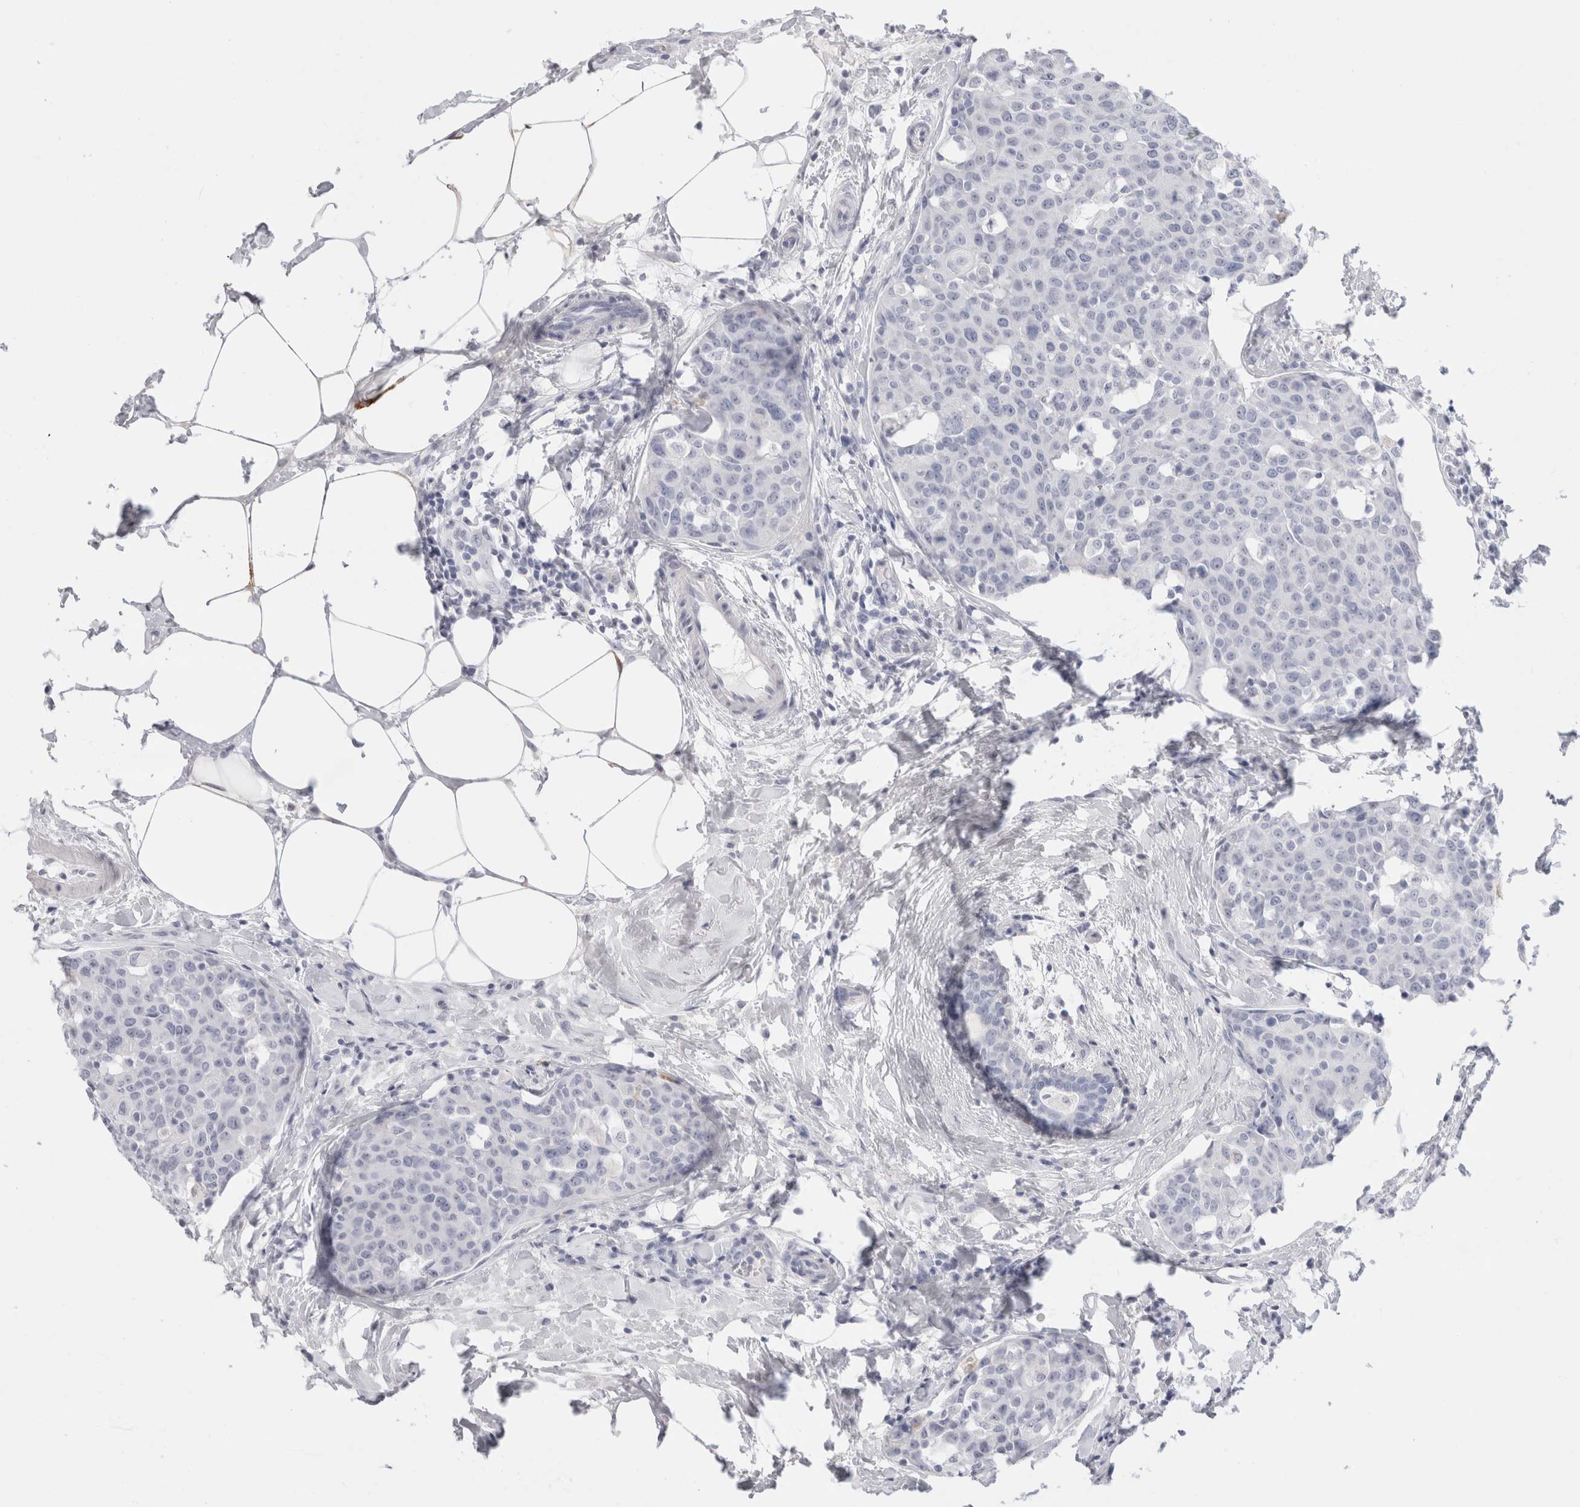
{"staining": {"intensity": "negative", "quantity": "none", "location": "none"}, "tissue": "breast cancer", "cell_type": "Tumor cells", "image_type": "cancer", "snomed": [{"axis": "morphology", "description": "Normal tissue, NOS"}, {"axis": "morphology", "description": "Duct carcinoma"}, {"axis": "topography", "description": "Breast"}], "caption": "Protein analysis of invasive ductal carcinoma (breast) displays no significant expression in tumor cells. The staining is performed using DAB brown chromogen with nuclei counter-stained in using hematoxylin.", "gene": "MUC15", "patient": {"sex": "female", "age": 37}}